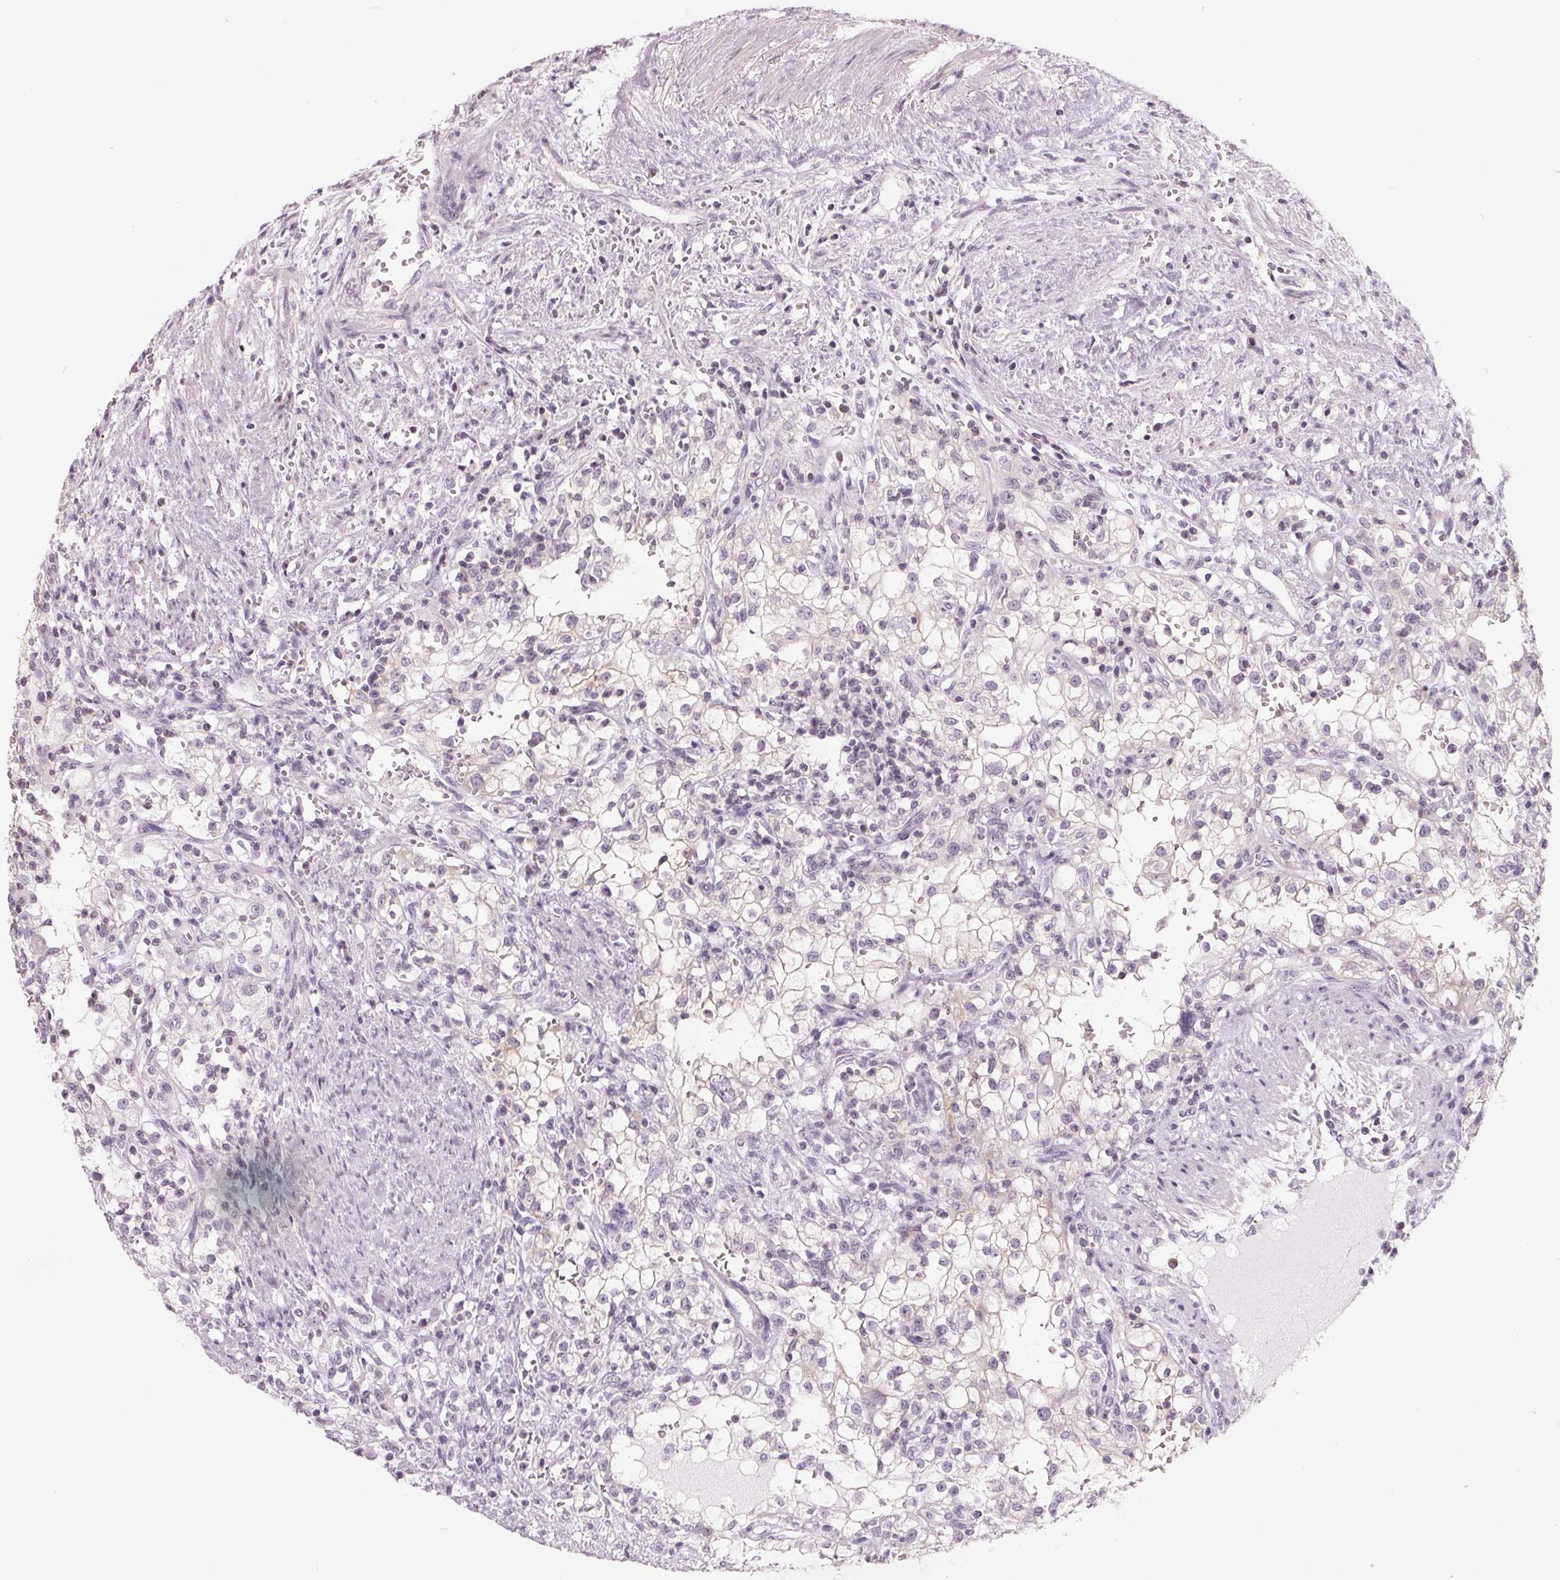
{"staining": {"intensity": "negative", "quantity": "none", "location": "none"}, "tissue": "renal cancer", "cell_type": "Tumor cells", "image_type": "cancer", "snomed": [{"axis": "morphology", "description": "Adenocarcinoma, NOS"}, {"axis": "topography", "description": "Kidney"}], "caption": "Protein analysis of renal cancer (adenocarcinoma) shows no significant positivity in tumor cells.", "gene": "FTCD", "patient": {"sex": "female", "age": 74}}